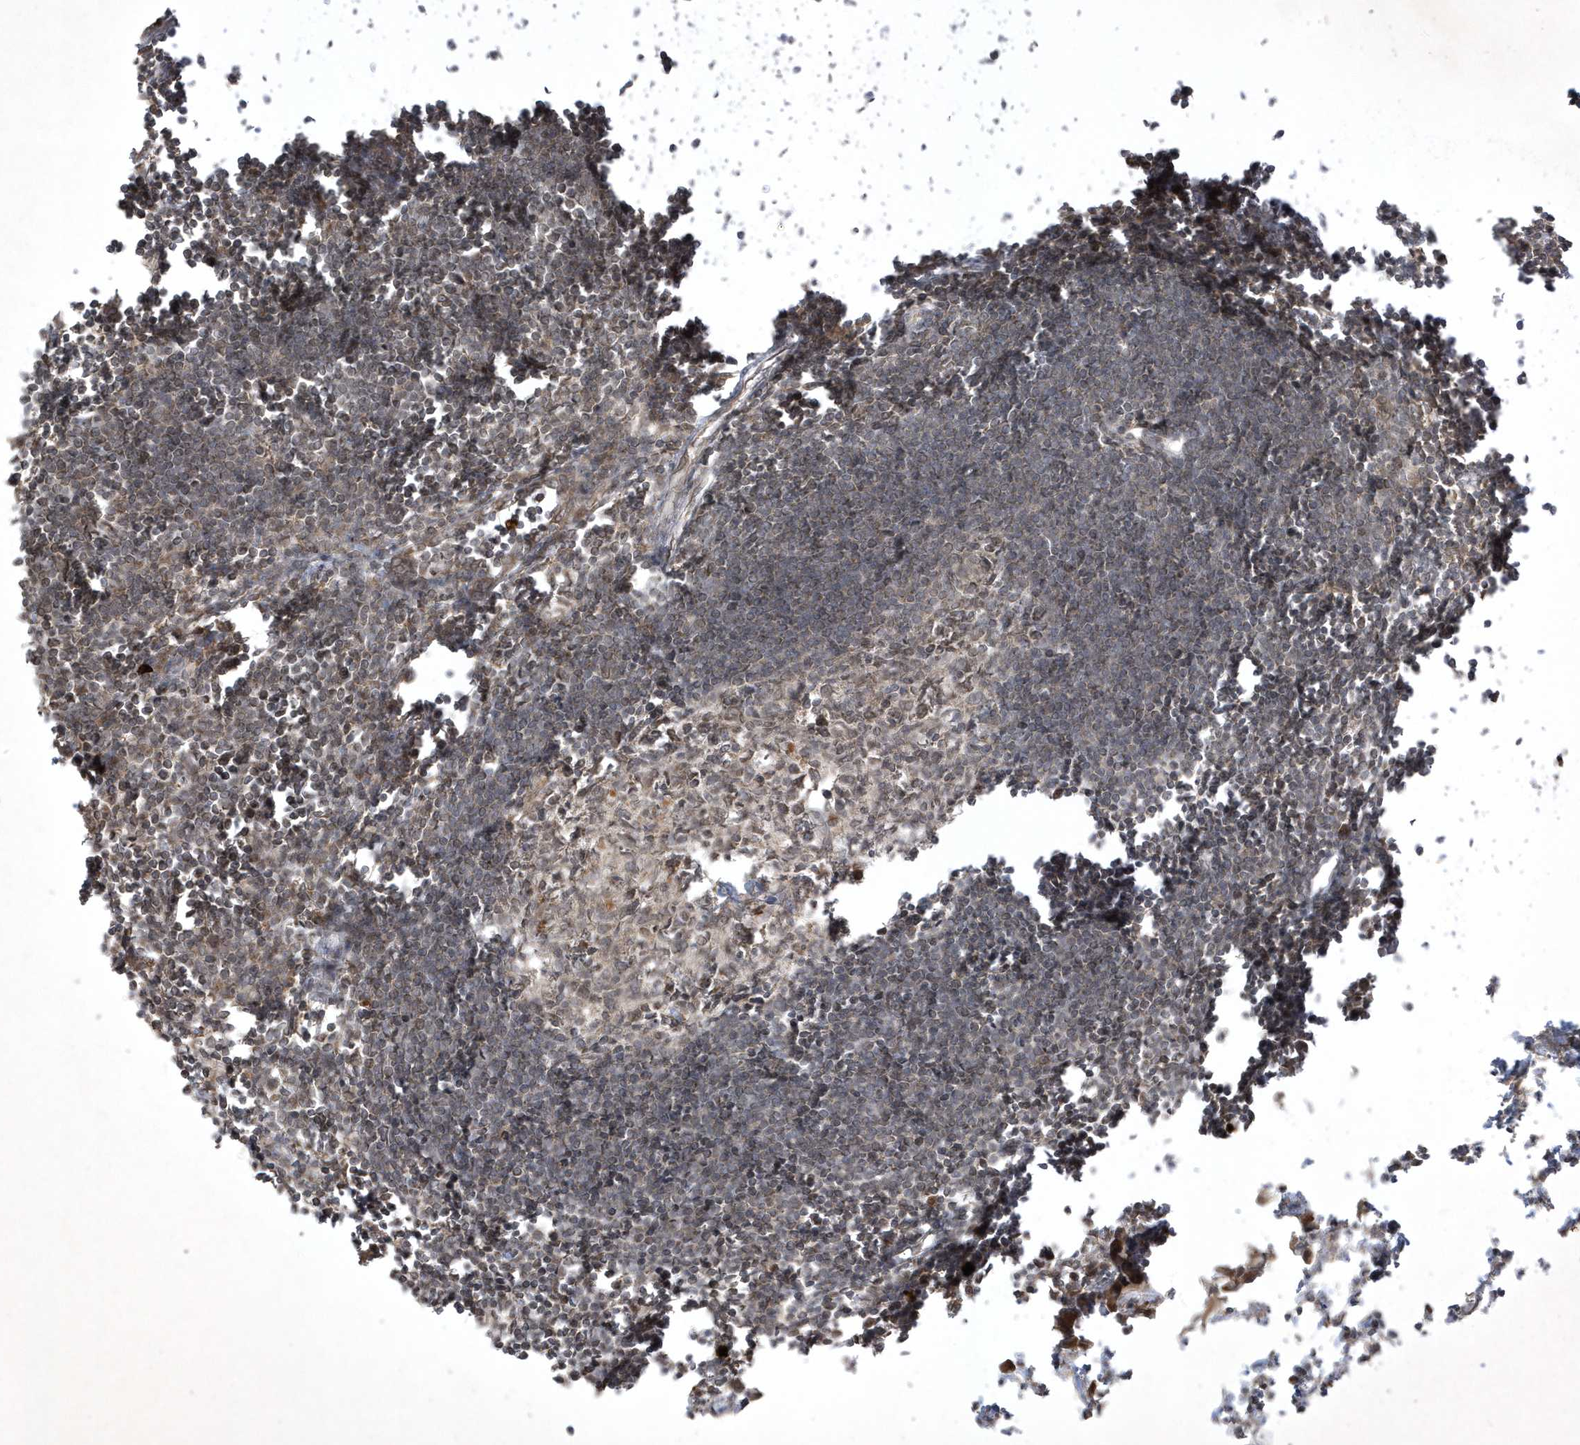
{"staining": {"intensity": "weak", "quantity": "25%-75%", "location": "nuclear"}, "tissue": "lymph node", "cell_type": "Germinal center cells", "image_type": "normal", "snomed": [{"axis": "morphology", "description": "Normal tissue, NOS"}, {"axis": "morphology", "description": "Malignant melanoma, Metastatic site"}, {"axis": "topography", "description": "Lymph node"}], "caption": "Lymph node stained for a protein displays weak nuclear positivity in germinal center cells. (Stains: DAB in brown, nuclei in blue, Microscopy: brightfield microscopy at high magnification).", "gene": "ZNF213", "patient": {"sex": "male", "age": 41}}